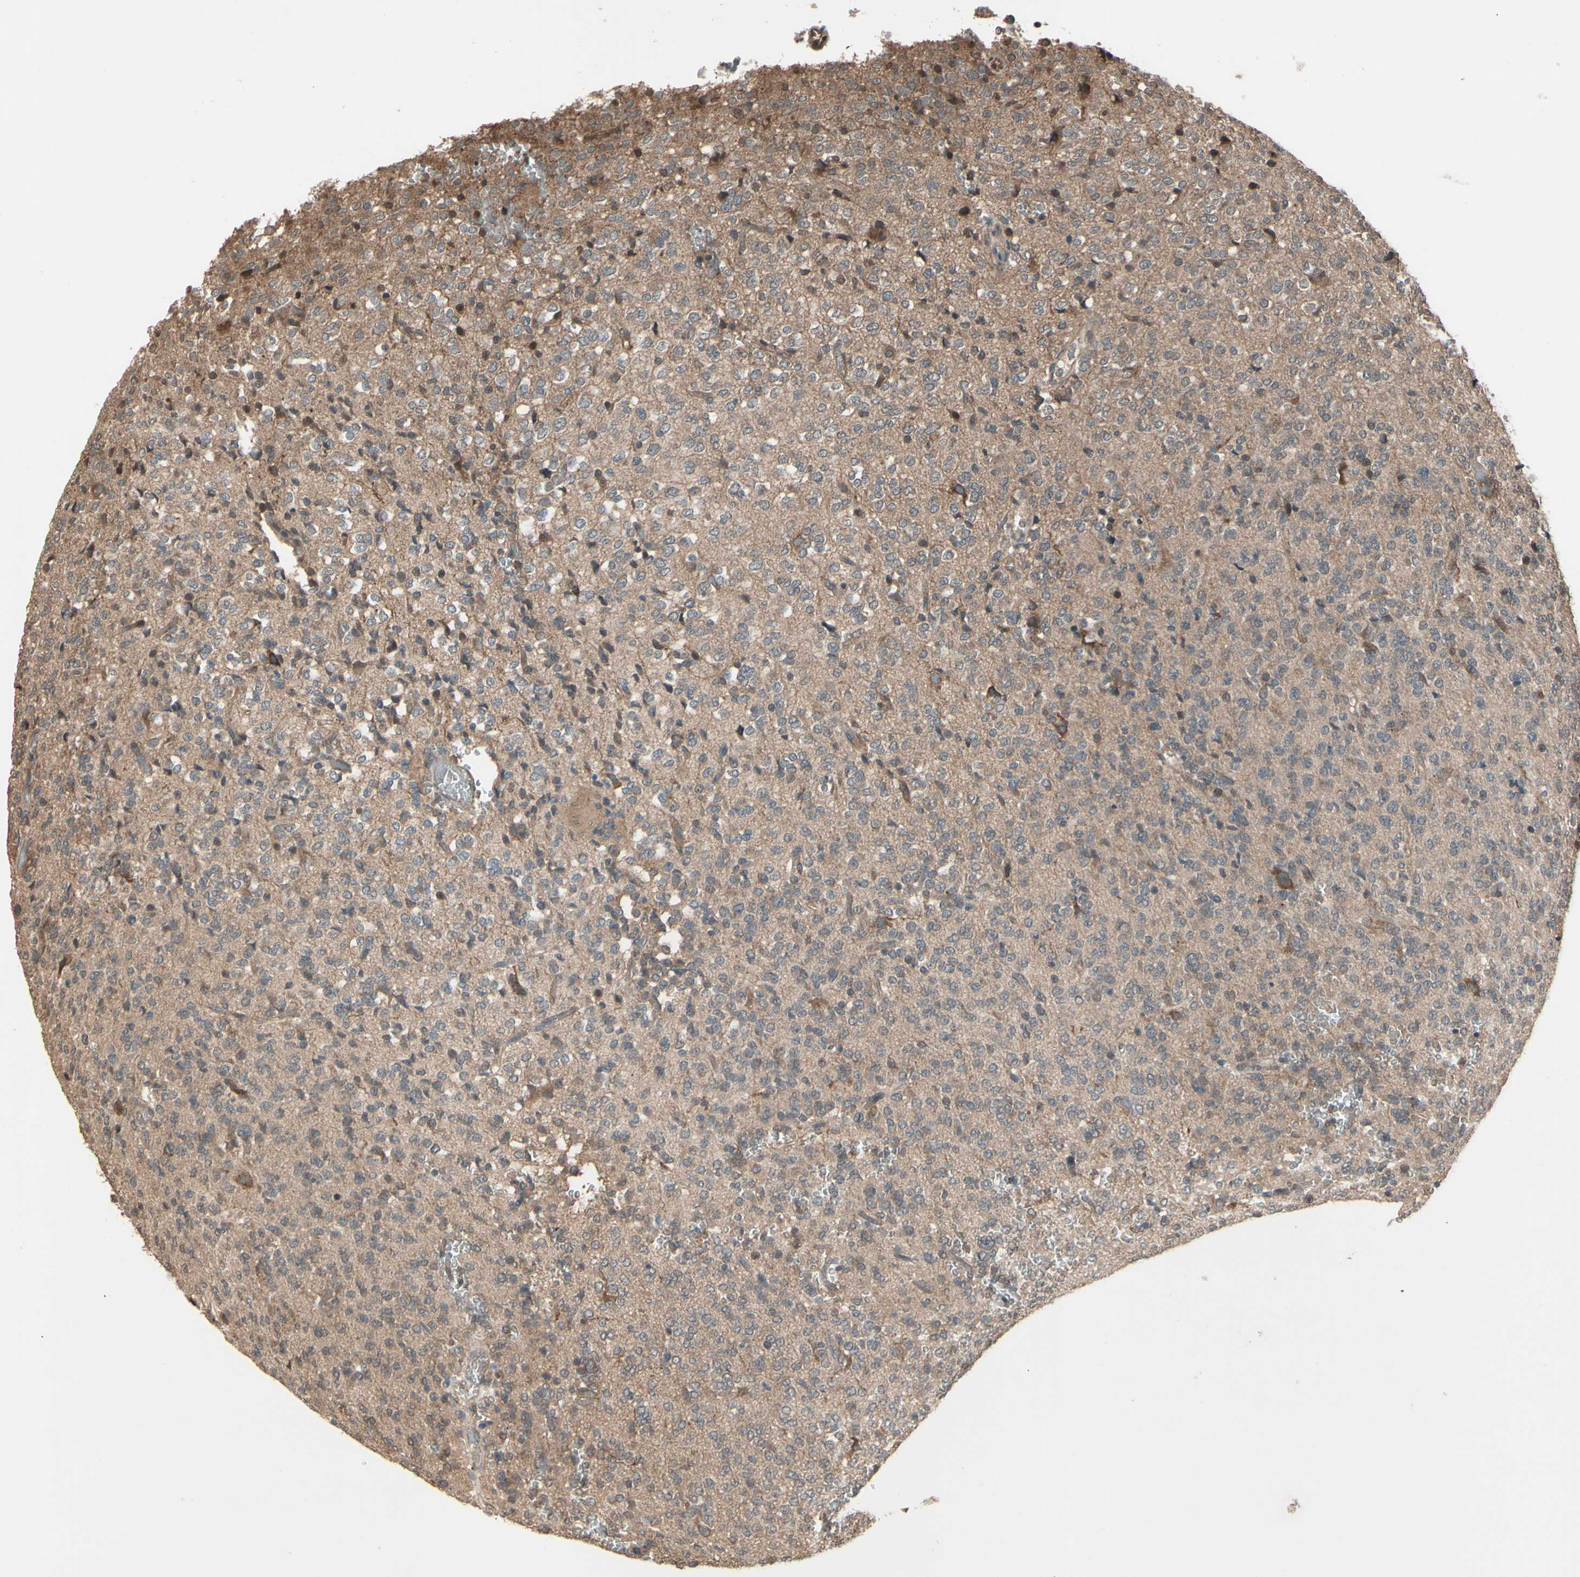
{"staining": {"intensity": "weak", "quantity": "25%-75%", "location": "cytoplasmic/membranous"}, "tissue": "glioma", "cell_type": "Tumor cells", "image_type": "cancer", "snomed": [{"axis": "morphology", "description": "Glioma, malignant, Low grade"}, {"axis": "topography", "description": "Brain"}], "caption": "Immunohistochemistry (IHC) (DAB) staining of glioma demonstrates weak cytoplasmic/membranous protein expression in approximately 25%-75% of tumor cells.", "gene": "PNPLA7", "patient": {"sex": "male", "age": 38}}